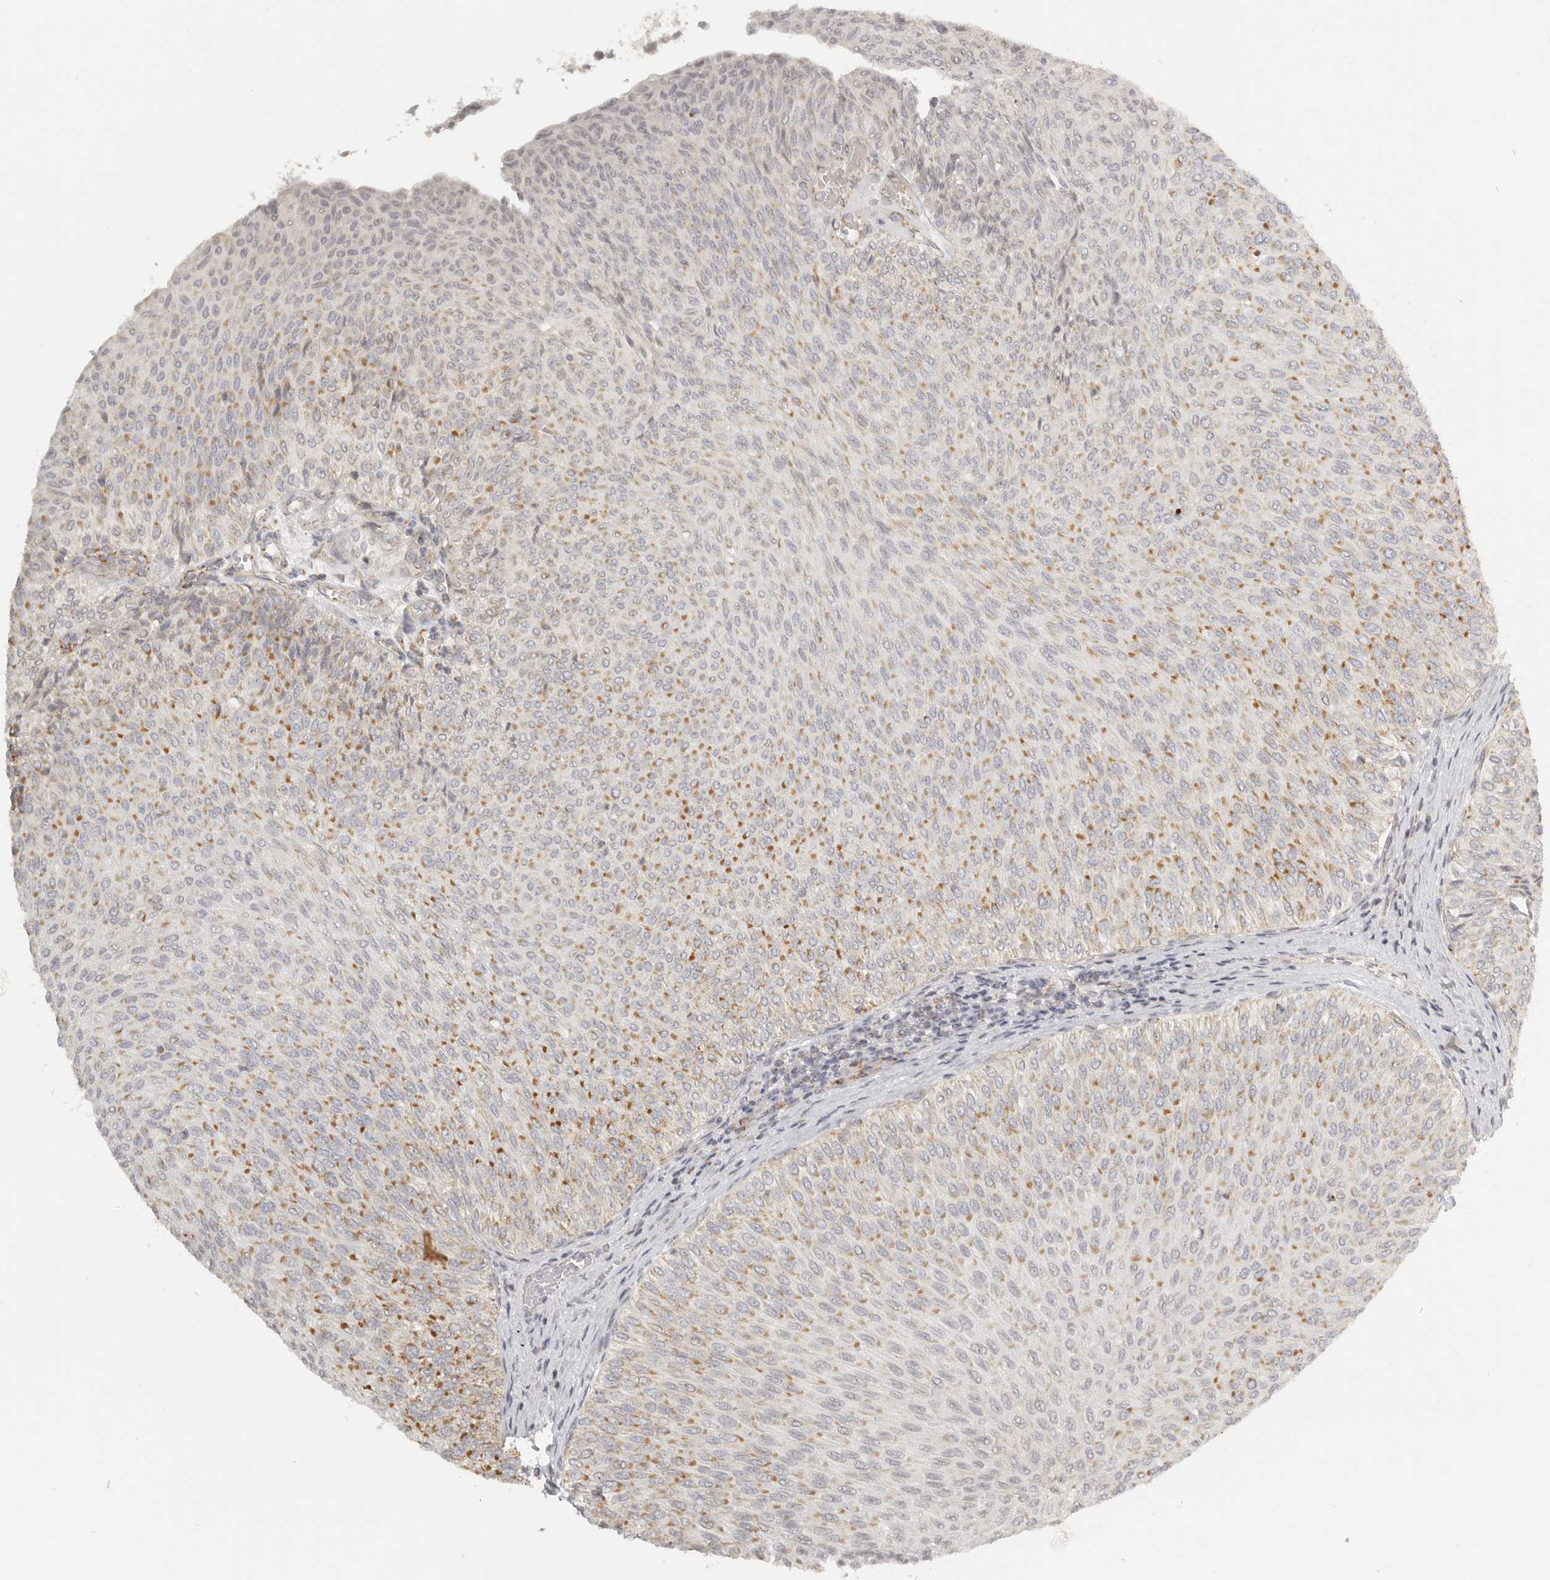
{"staining": {"intensity": "moderate", "quantity": ">75%", "location": "cytoplasmic/membranous"}, "tissue": "urothelial cancer", "cell_type": "Tumor cells", "image_type": "cancer", "snomed": [{"axis": "morphology", "description": "Urothelial carcinoma, Low grade"}, {"axis": "topography", "description": "Urinary bladder"}], "caption": "Urothelial cancer stained with a brown dye exhibits moderate cytoplasmic/membranous positive staining in about >75% of tumor cells.", "gene": "KDF1", "patient": {"sex": "male", "age": 78}}